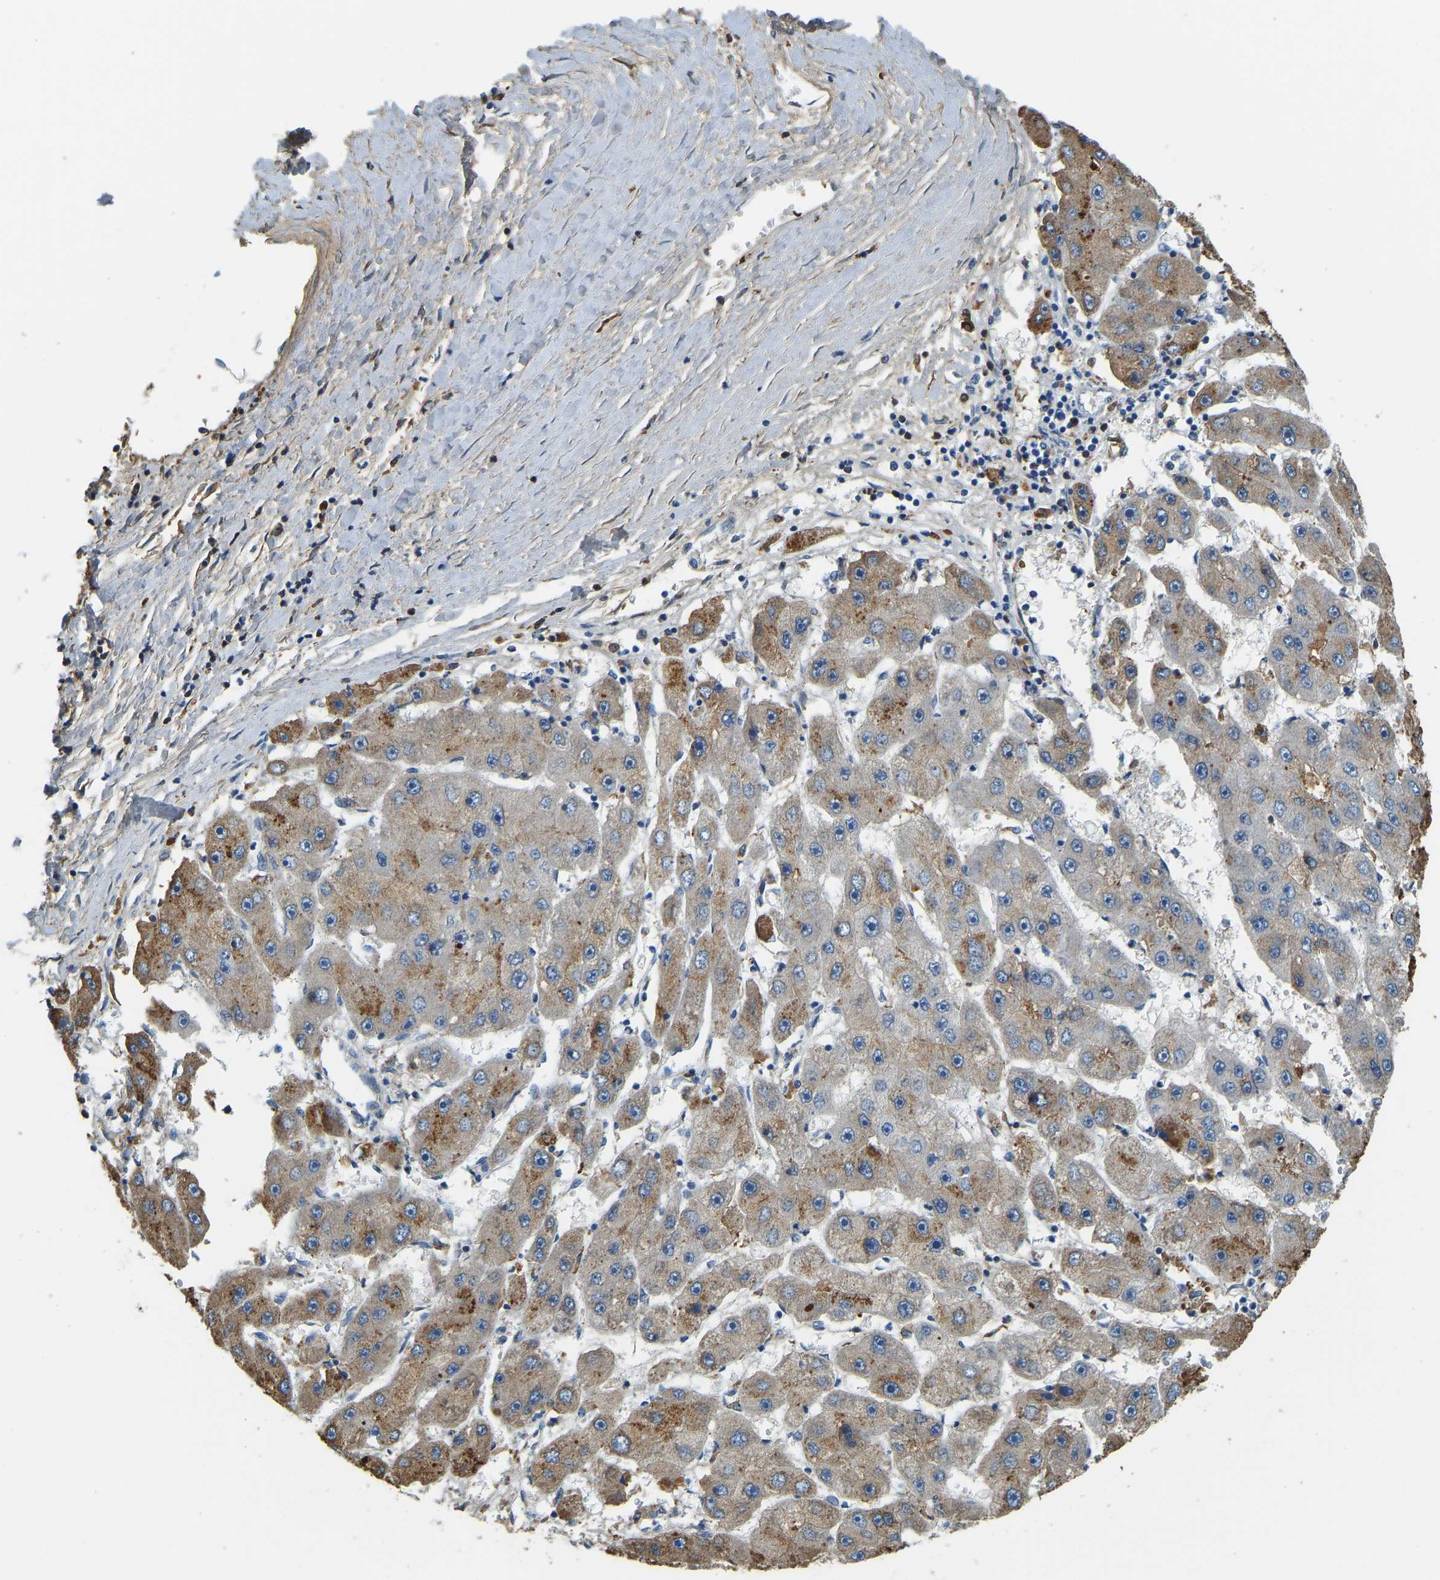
{"staining": {"intensity": "moderate", "quantity": "25%-75%", "location": "cytoplasmic/membranous"}, "tissue": "liver cancer", "cell_type": "Tumor cells", "image_type": "cancer", "snomed": [{"axis": "morphology", "description": "Carcinoma, Hepatocellular, NOS"}, {"axis": "topography", "description": "Liver"}], "caption": "About 25%-75% of tumor cells in liver hepatocellular carcinoma show moderate cytoplasmic/membranous protein expression as visualized by brown immunohistochemical staining.", "gene": "THBS4", "patient": {"sex": "female", "age": 61}}